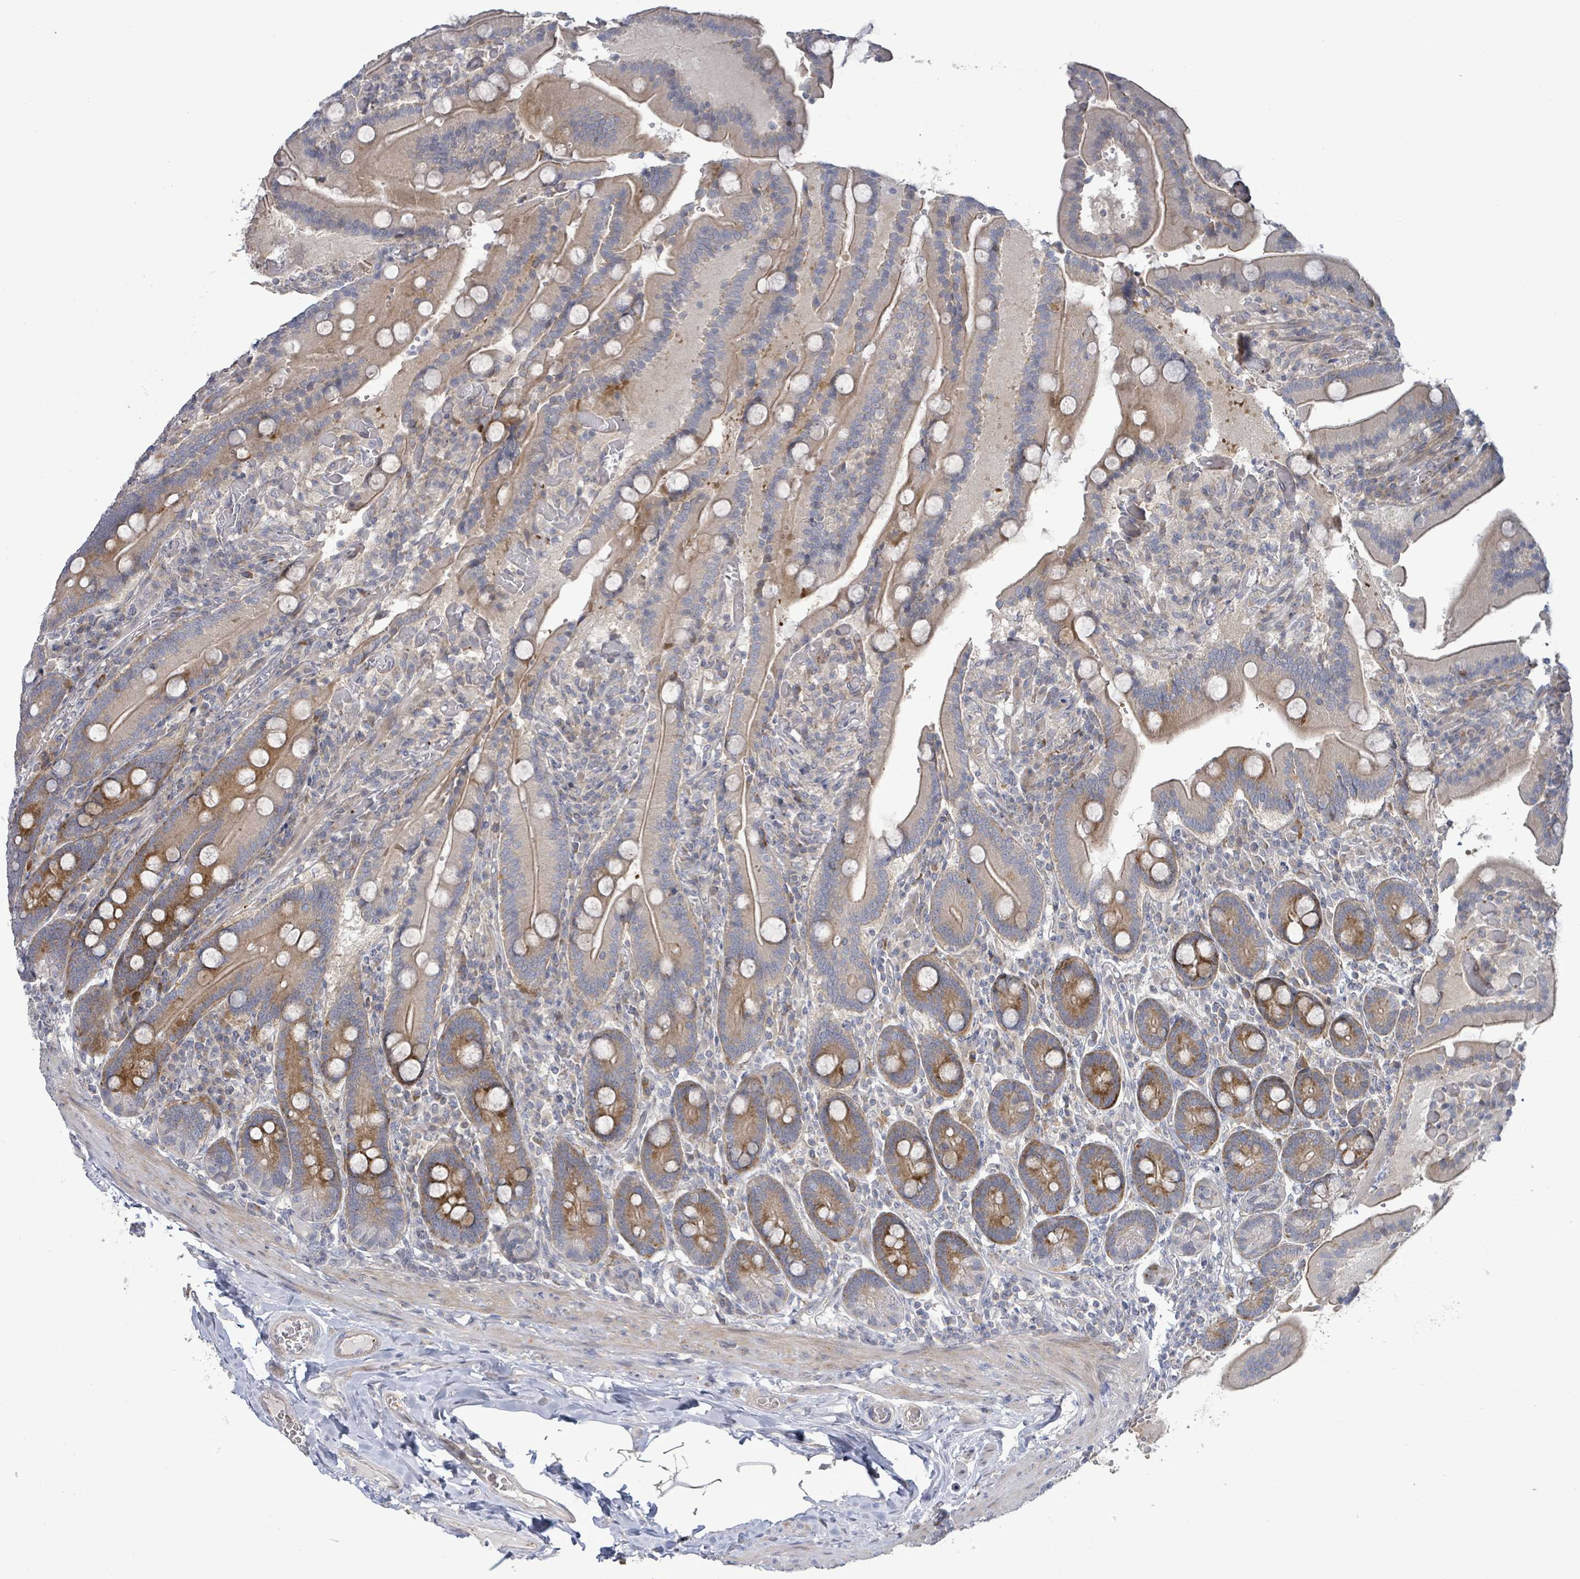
{"staining": {"intensity": "strong", "quantity": "25%-75%", "location": "cytoplasmic/membranous"}, "tissue": "duodenum", "cell_type": "Glandular cells", "image_type": "normal", "snomed": [{"axis": "morphology", "description": "Normal tissue, NOS"}, {"axis": "topography", "description": "Duodenum"}], "caption": "Immunohistochemical staining of unremarkable duodenum demonstrates strong cytoplasmic/membranous protein staining in approximately 25%-75% of glandular cells.", "gene": "LILRA4", "patient": {"sex": "female", "age": 62}}